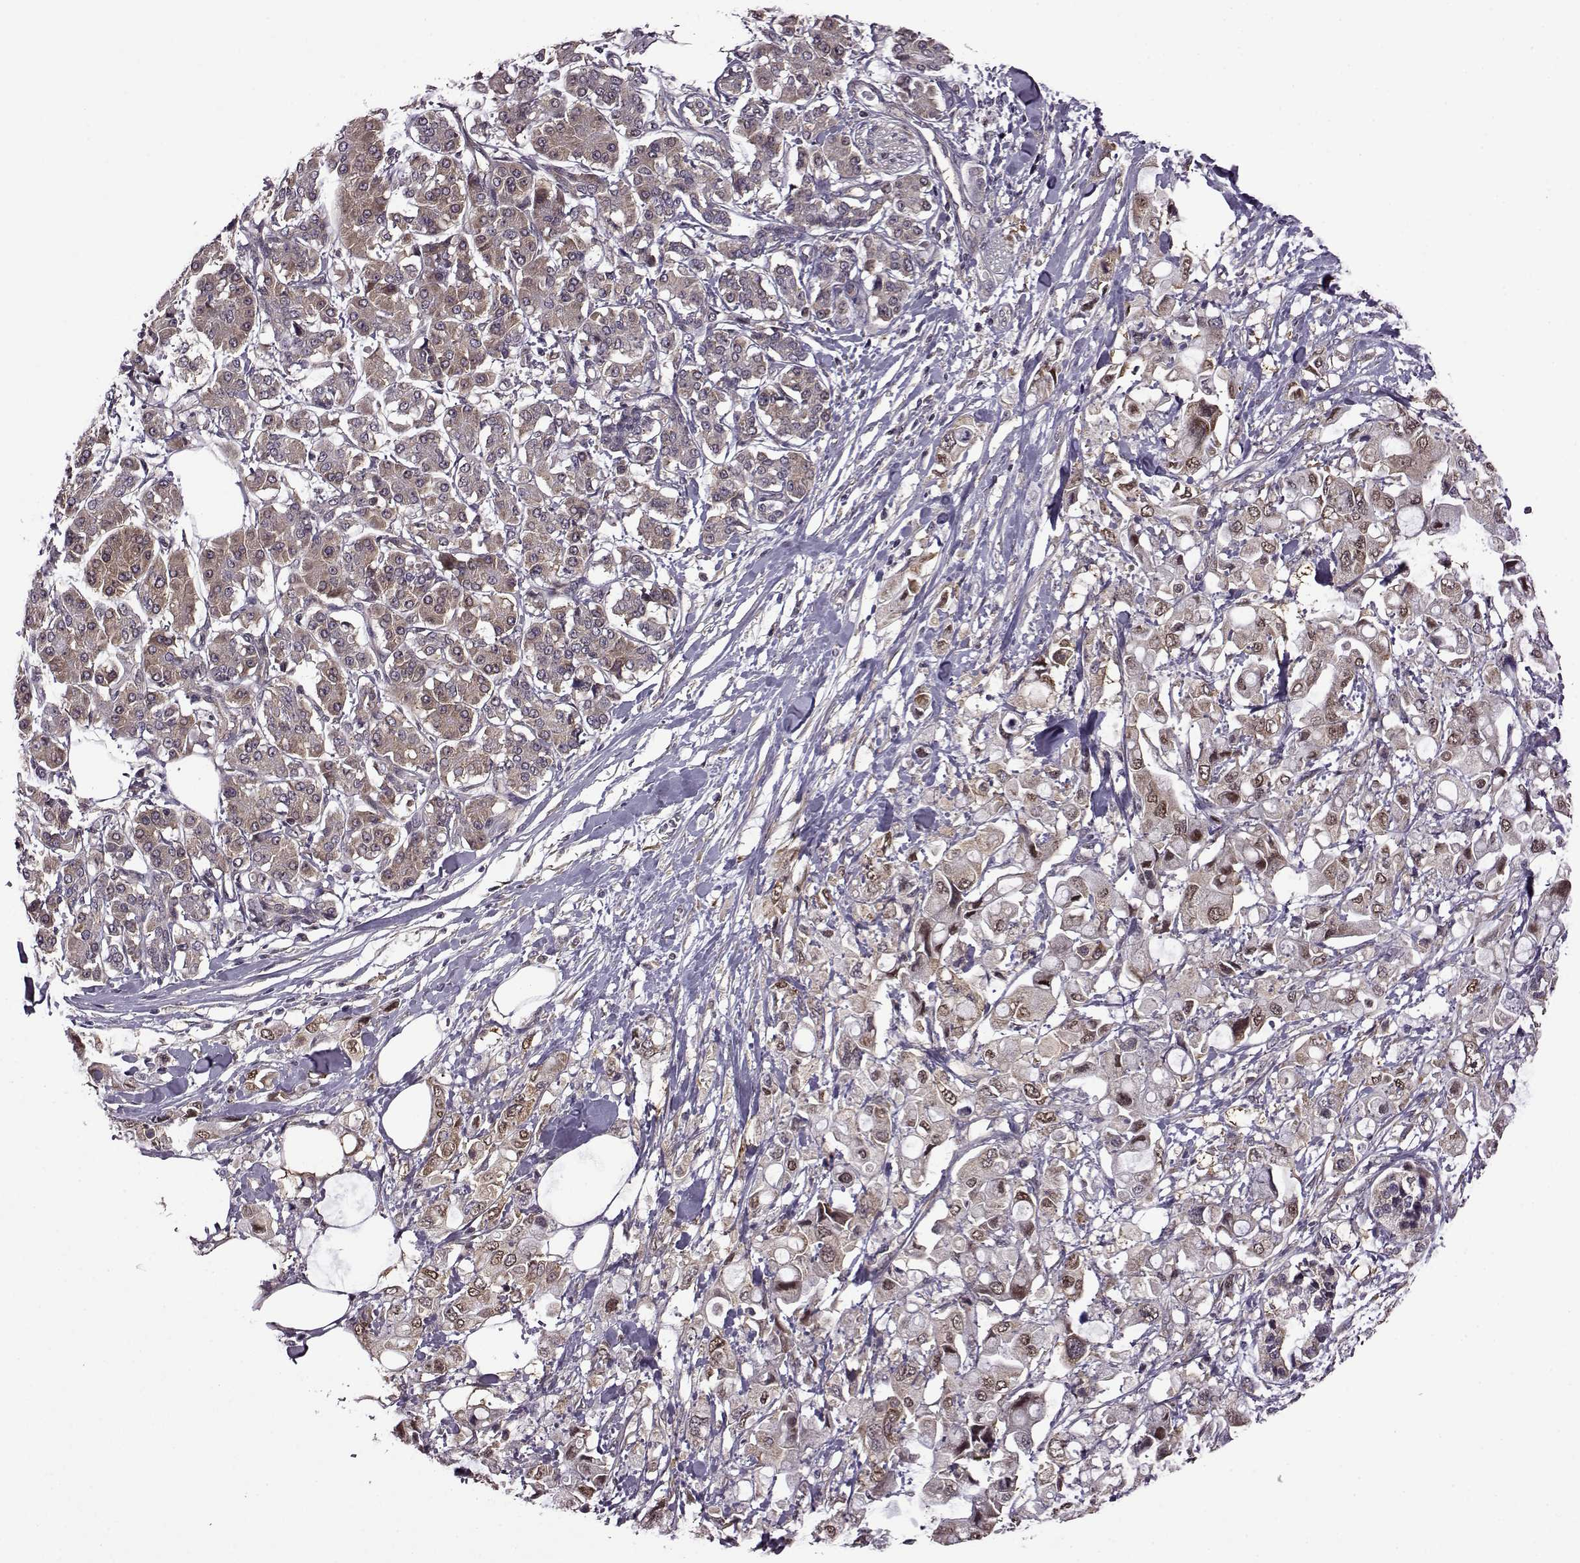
{"staining": {"intensity": "moderate", "quantity": ">75%", "location": "cytoplasmic/membranous"}, "tissue": "pancreatic cancer", "cell_type": "Tumor cells", "image_type": "cancer", "snomed": [{"axis": "morphology", "description": "Adenocarcinoma, NOS"}, {"axis": "topography", "description": "Pancreas"}], "caption": "Immunohistochemical staining of pancreatic cancer shows moderate cytoplasmic/membranous protein expression in approximately >75% of tumor cells.", "gene": "URI1", "patient": {"sex": "female", "age": 56}}